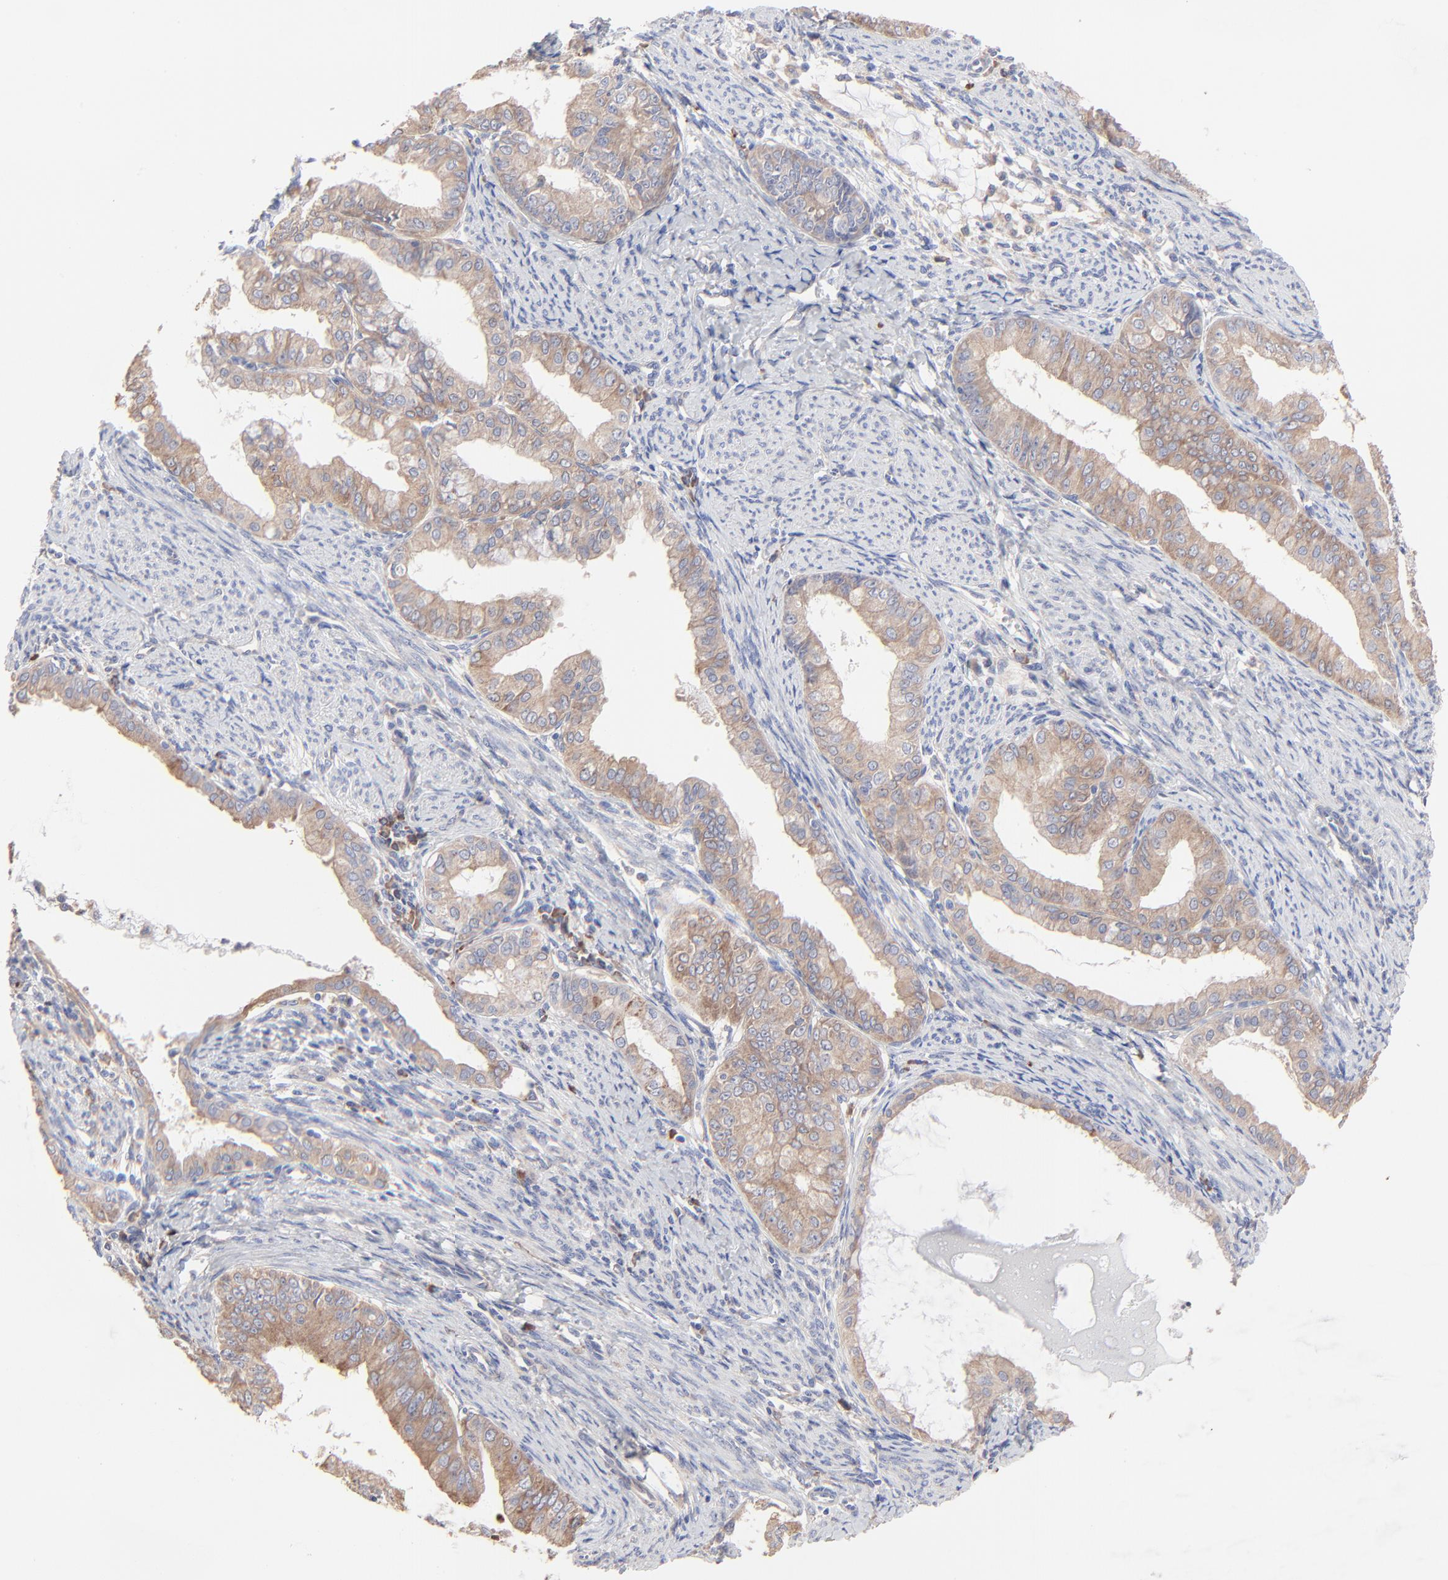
{"staining": {"intensity": "moderate", "quantity": ">75%", "location": "cytoplasmic/membranous"}, "tissue": "endometrial cancer", "cell_type": "Tumor cells", "image_type": "cancer", "snomed": [{"axis": "morphology", "description": "Adenocarcinoma, NOS"}, {"axis": "topography", "description": "Endometrium"}], "caption": "Immunohistochemical staining of endometrial adenocarcinoma demonstrates moderate cytoplasmic/membranous protein staining in about >75% of tumor cells. (DAB = brown stain, brightfield microscopy at high magnification).", "gene": "PPFIBP2", "patient": {"sex": "female", "age": 76}}